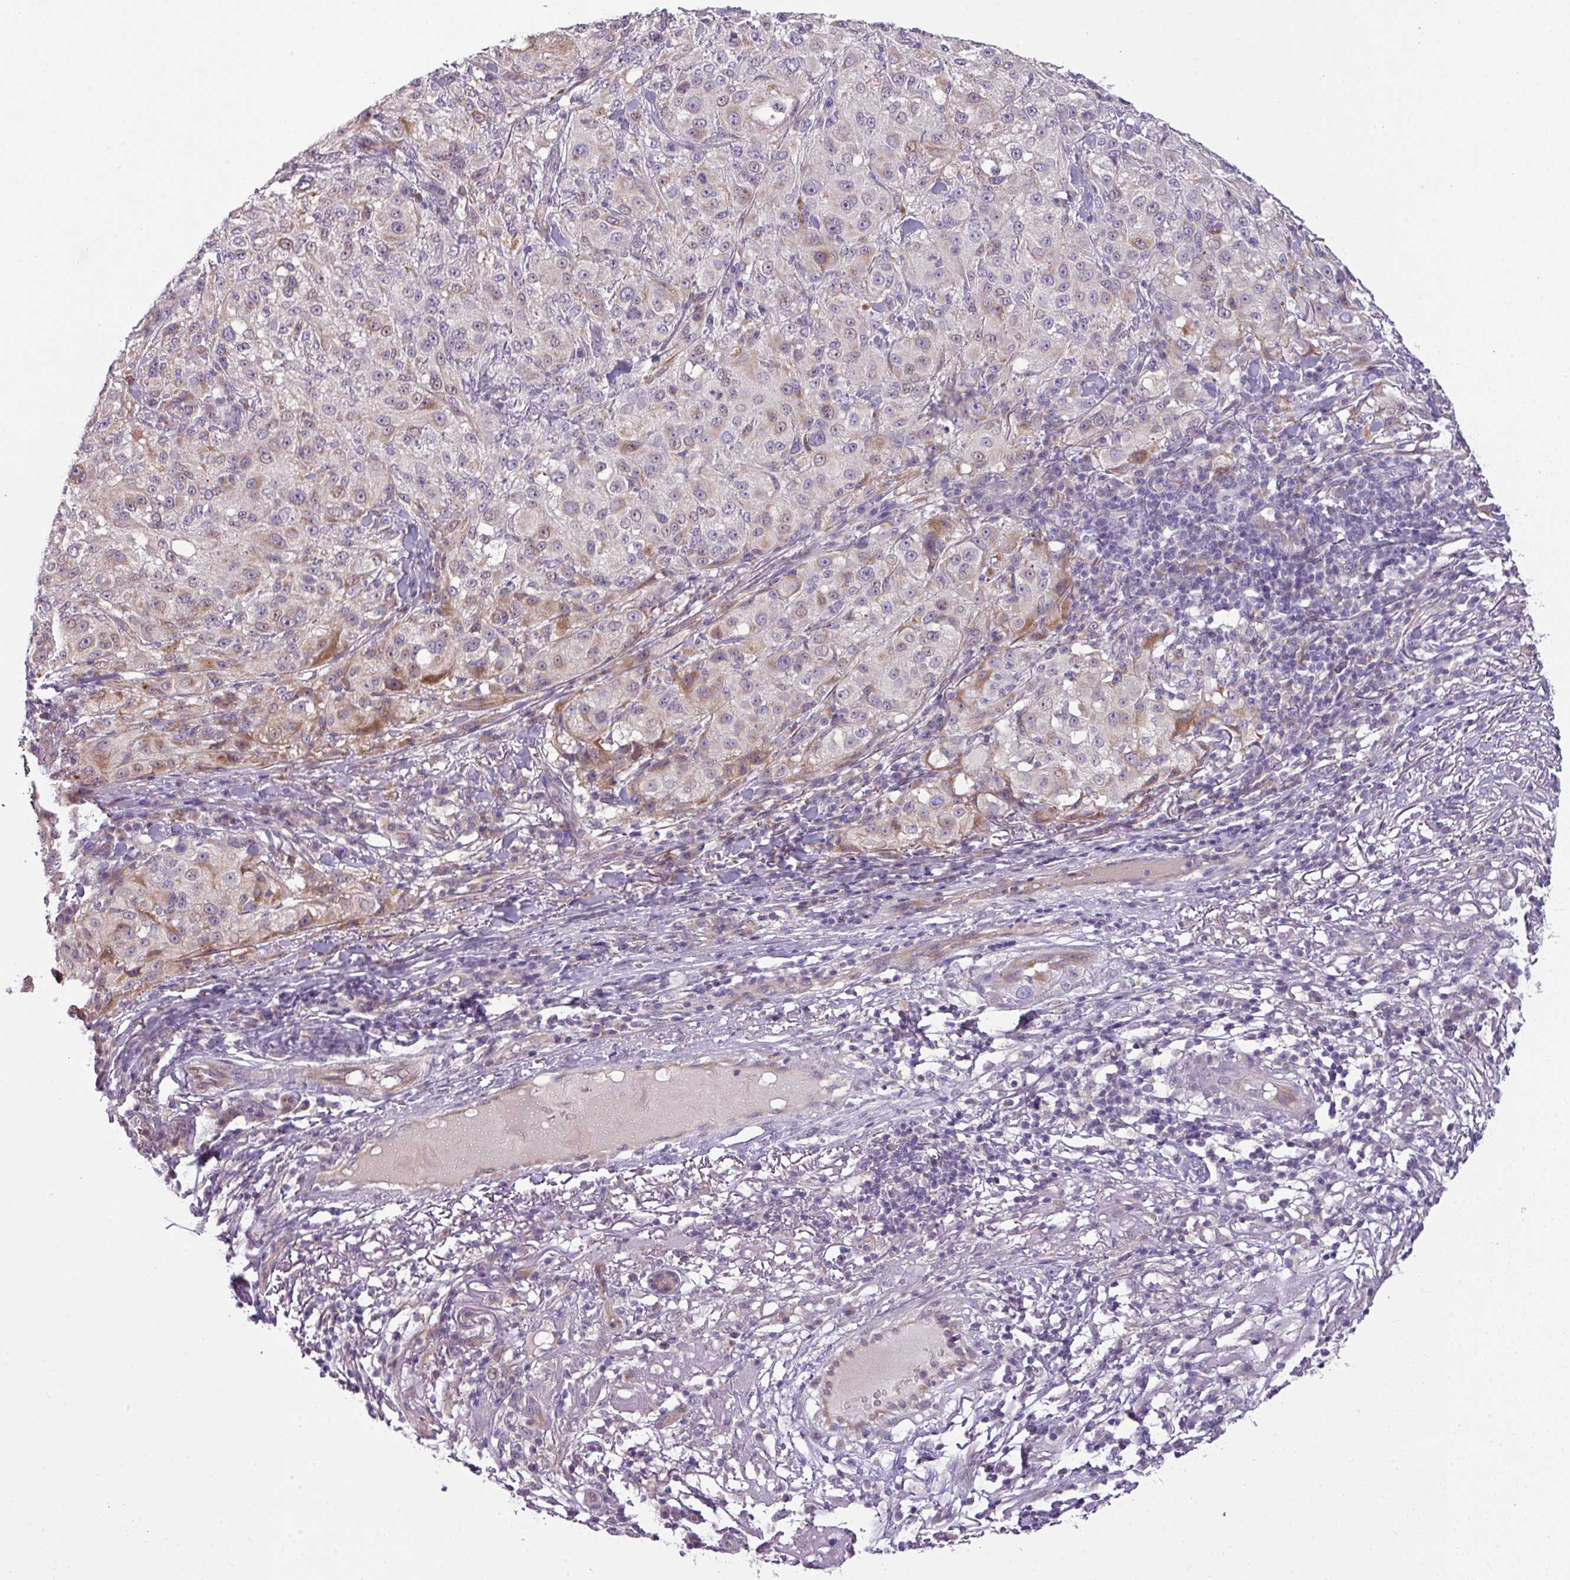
{"staining": {"intensity": "weak", "quantity": "<25%", "location": "cytoplasmic/membranous"}, "tissue": "melanoma", "cell_type": "Tumor cells", "image_type": "cancer", "snomed": [{"axis": "morphology", "description": "Necrosis, NOS"}, {"axis": "morphology", "description": "Malignant melanoma, NOS"}, {"axis": "topography", "description": "Skin"}], "caption": "Immunohistochemistry histopathology image of neoplastic tissue: human melanoma stained with DAB displays no significant protein positivity in tumor cells. (Brightfield microscopy of DAB (3,3'-diaminobenzidine) immunohistochemistry (IHC) at high magnification).", "gene": "PIK3R5", "patient": {"sex": "female", "age": 87}}